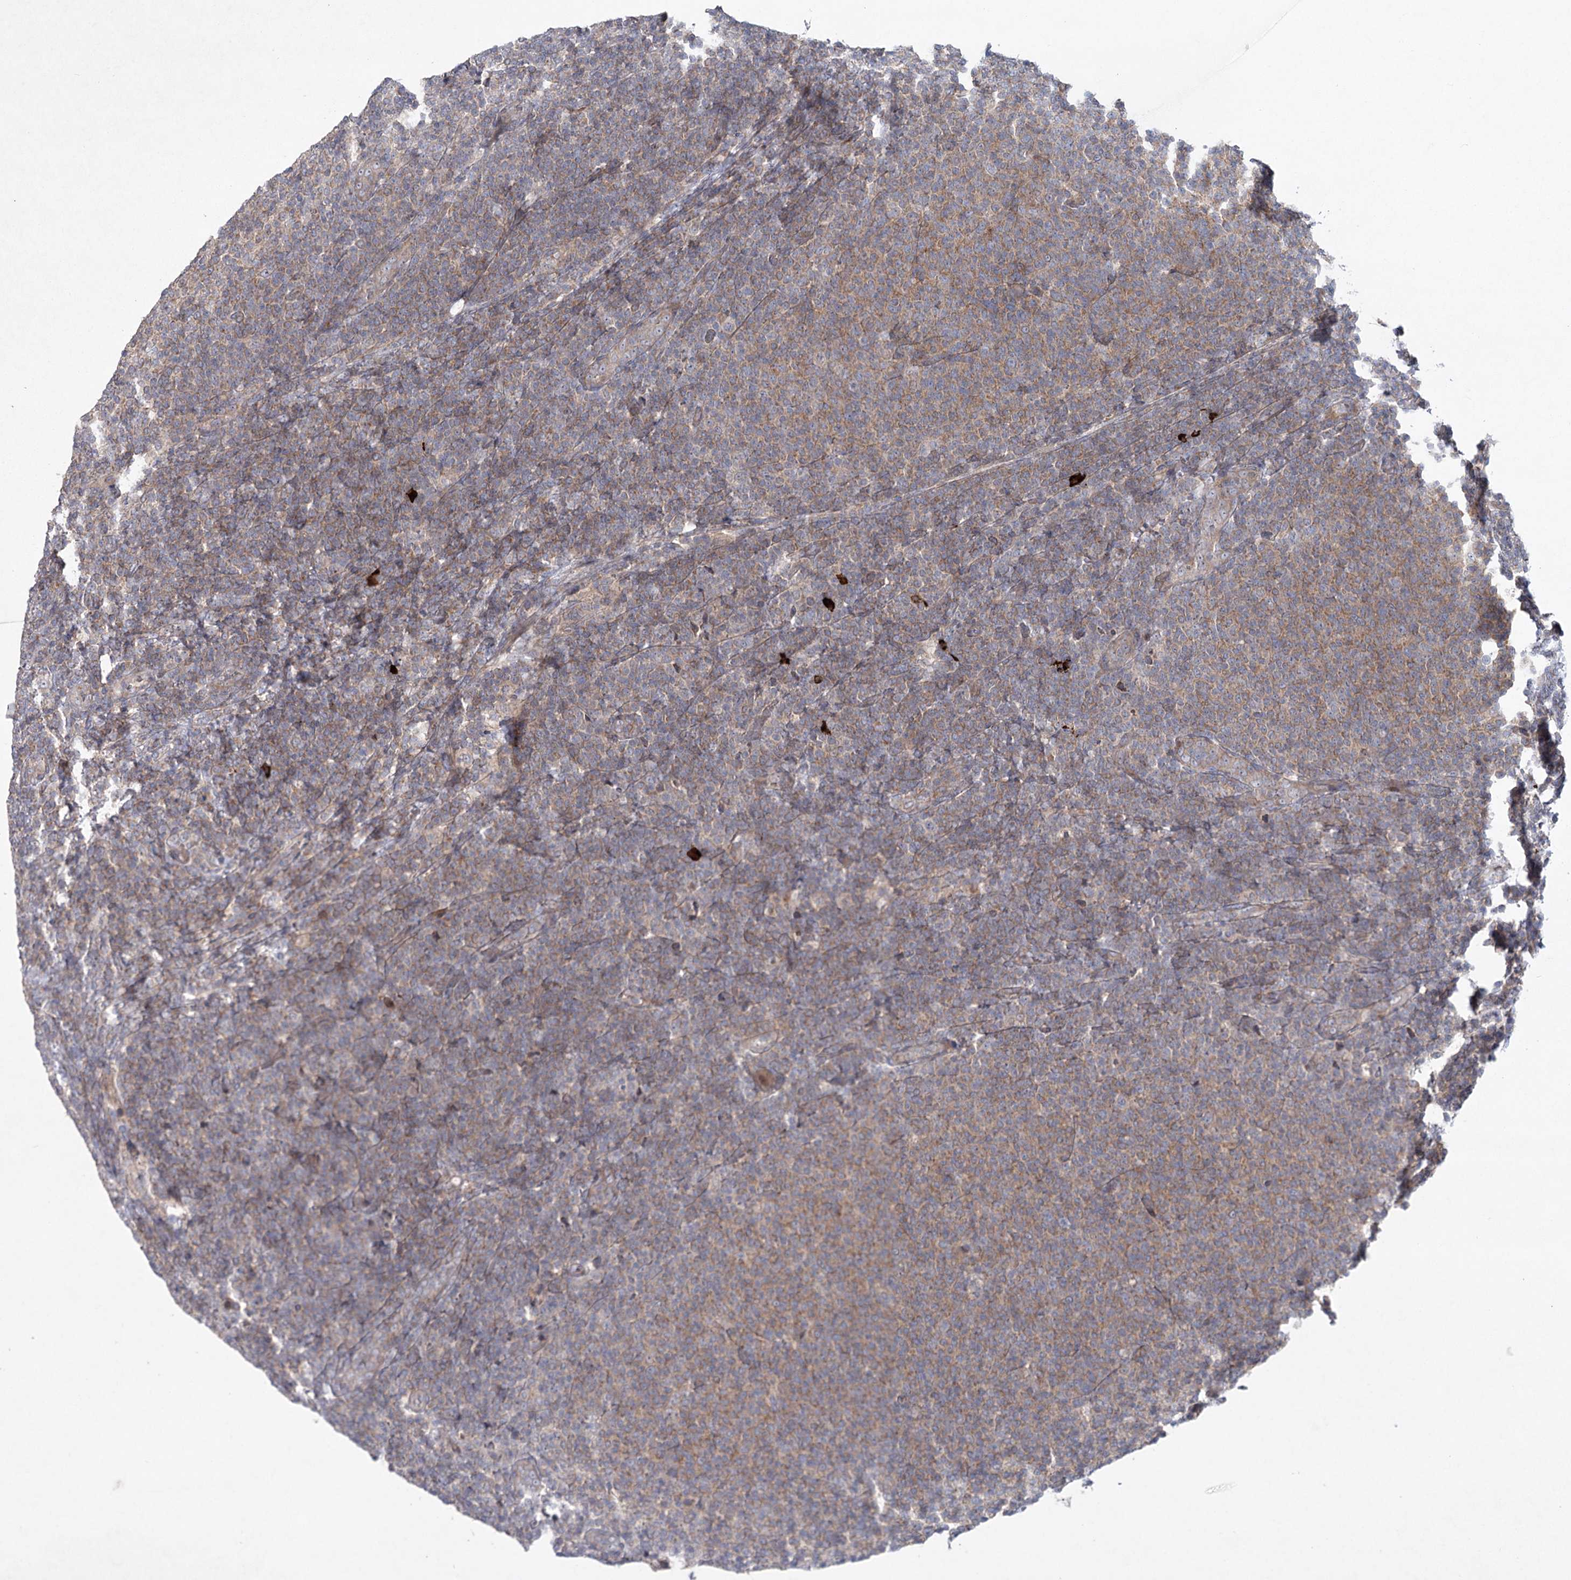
{"staining": {"intensity": "weak", "quantity": "<25%", "location": "cytoplasmic/membranous"}, "tissue": "lymphoma", "cell_type": "Tumor cells", "image_type": "cancer", "snomed": [{"axis": "morphology", "description": "Malignant lymphoma, non-Hodgkin's type, Low grade"}, {"axis": "topography", "description": "Lymph node"}], "caption": "Immunohistochemistry (IHC) histopathology image of lymphoma stained for a protein (brown), which displays no expression in tumor cells. (DAB (3,3'-diaminobenzidine) immunohistochemistry visualized using brightfield microscopy, high magnification).", "gene": "MAP3K13", "patient": {"sex": "male", "age": 66}}